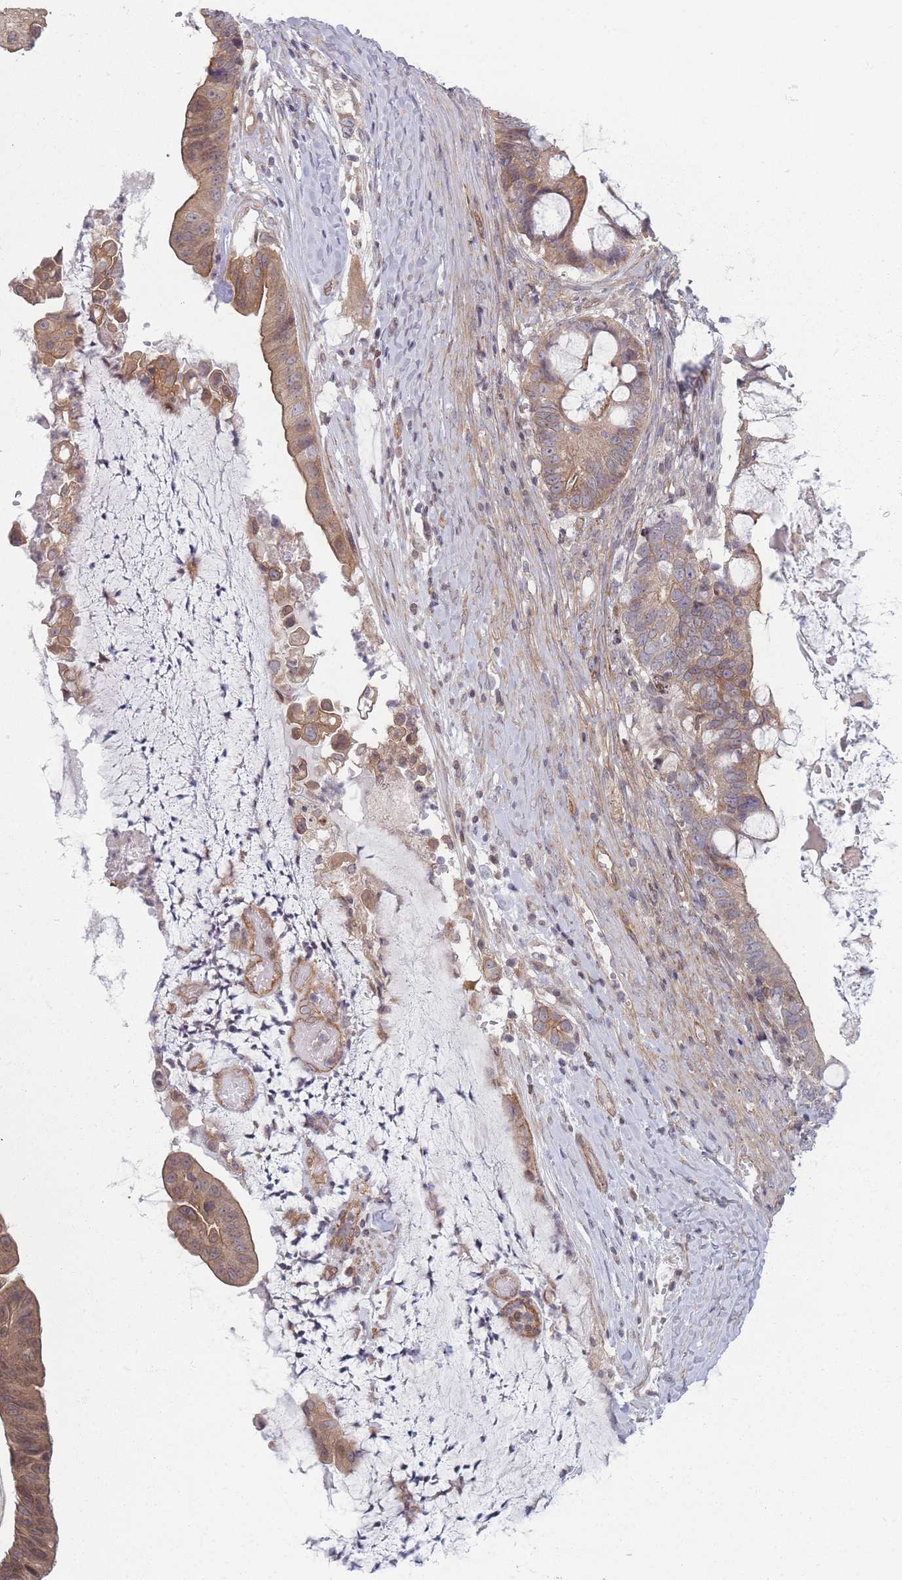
{"staining": {"intensity": "moderate", "quantity": ">75%", "location": "cytoplasmic/membranous,nuclear"}, "tissue": "ovarian cancer", "cell_type": "Tumor cells", "image_type": "cancer", "snomed": [{"axis": "morphology", "description": "Cystadenocarcinoma, mucinous, NOS"}, {"axis": "topography", "description": "Ovary"}], "caption": "Immunohistochemistry of ovarian mucinous cystadenocarcinoma reveals medium levels of moderate cytoplasmic/membranous and nuclear staining in about >75% of tumor cells.", "gene": "VRK2", "patient": {"sex": "female", "age": 61}}